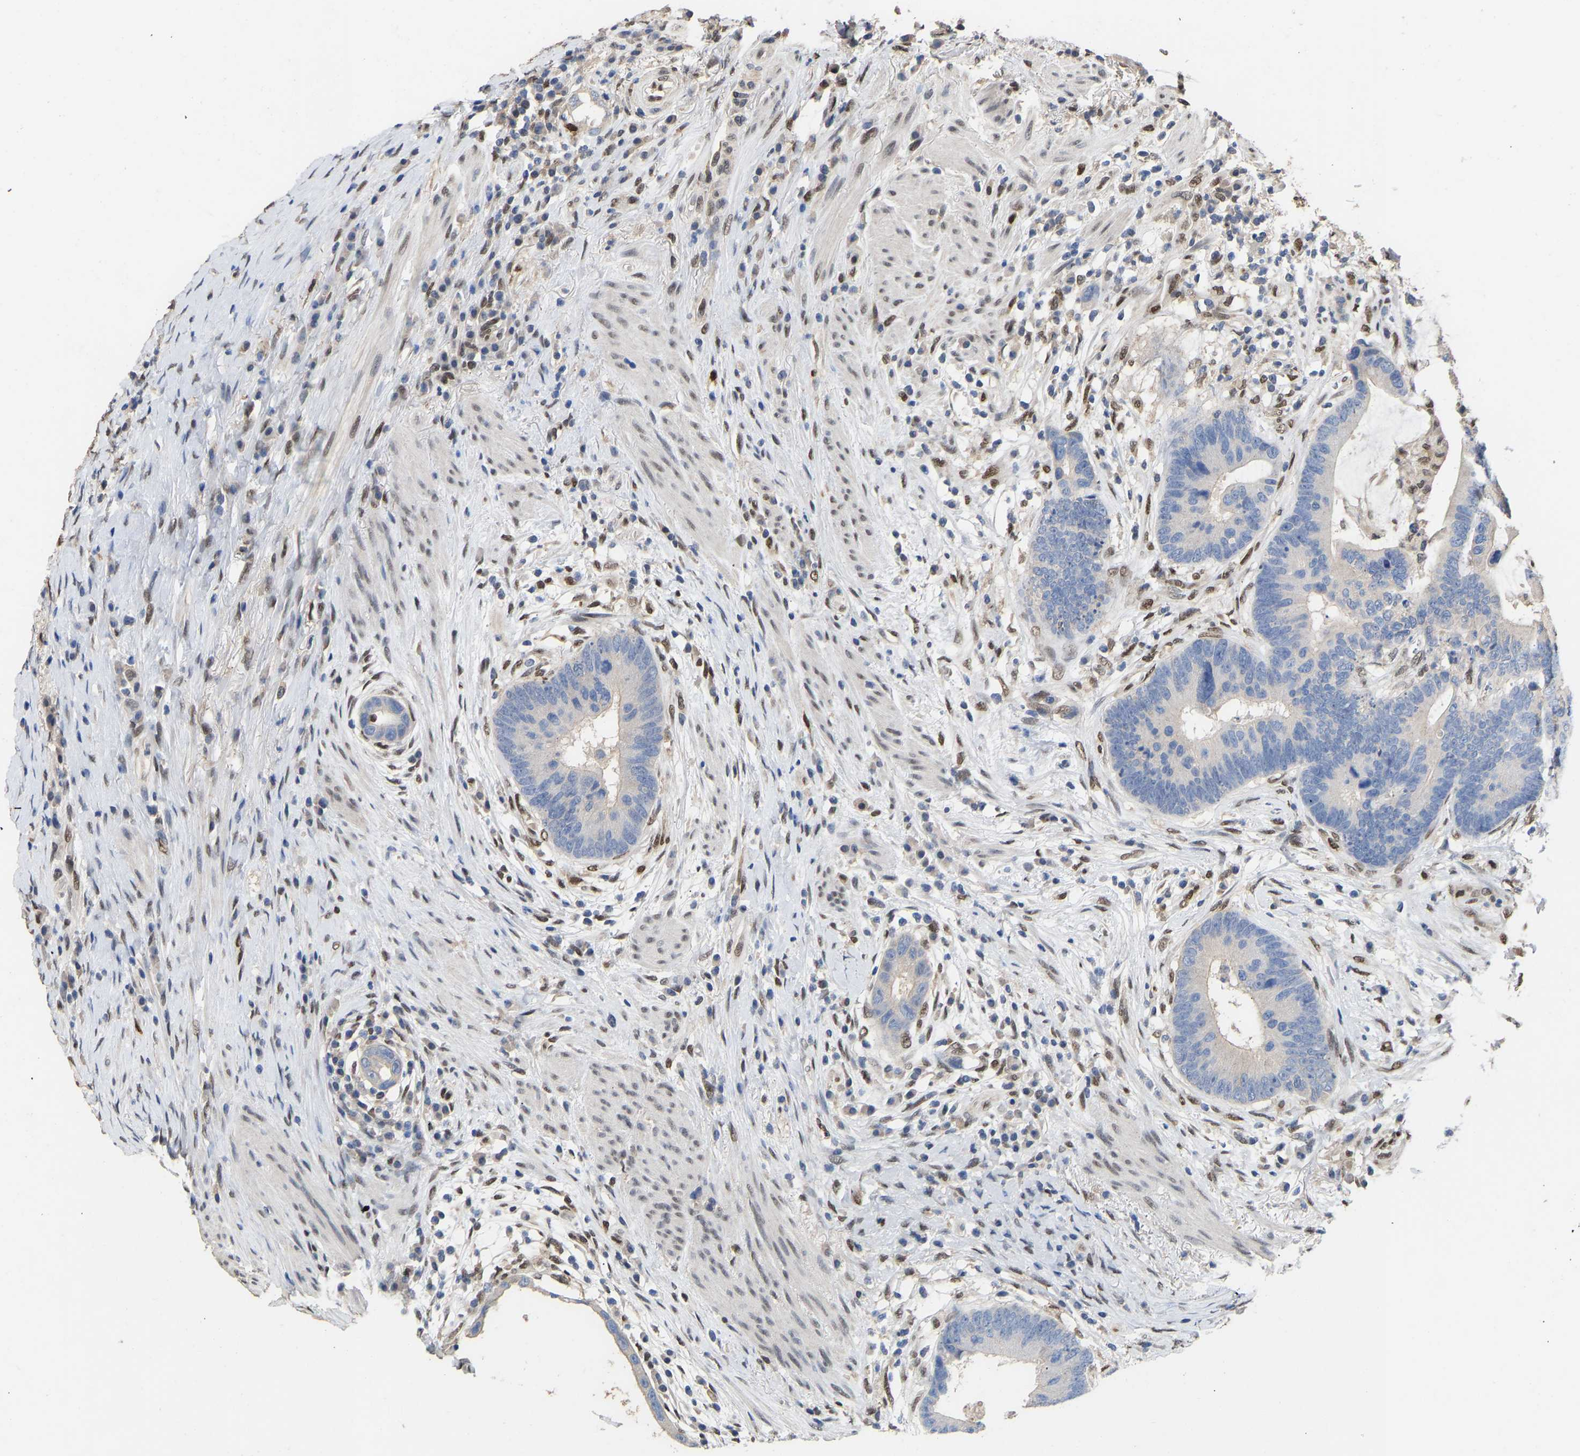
{"staining": {"intensity": "negative", "quantity": "none", "location": "none"}, "tissue": "colorectal cancer", "cell_type": "Tumor cells", "image_type": "cancer", "snomed": [{"axis": "morphology", "description": "Adenocarcinoma, NOS"}, {"axis": "topography", "description": "Rectum"}], "caption": "Immunohistochemistry (IHC) histopathology image of human adenocarcinoma (colorectal) stained for a protein (brown), which reveals no staining in tumor cells.", "gene": "QKI", "patient": {"sex": "female", "age": 89}}